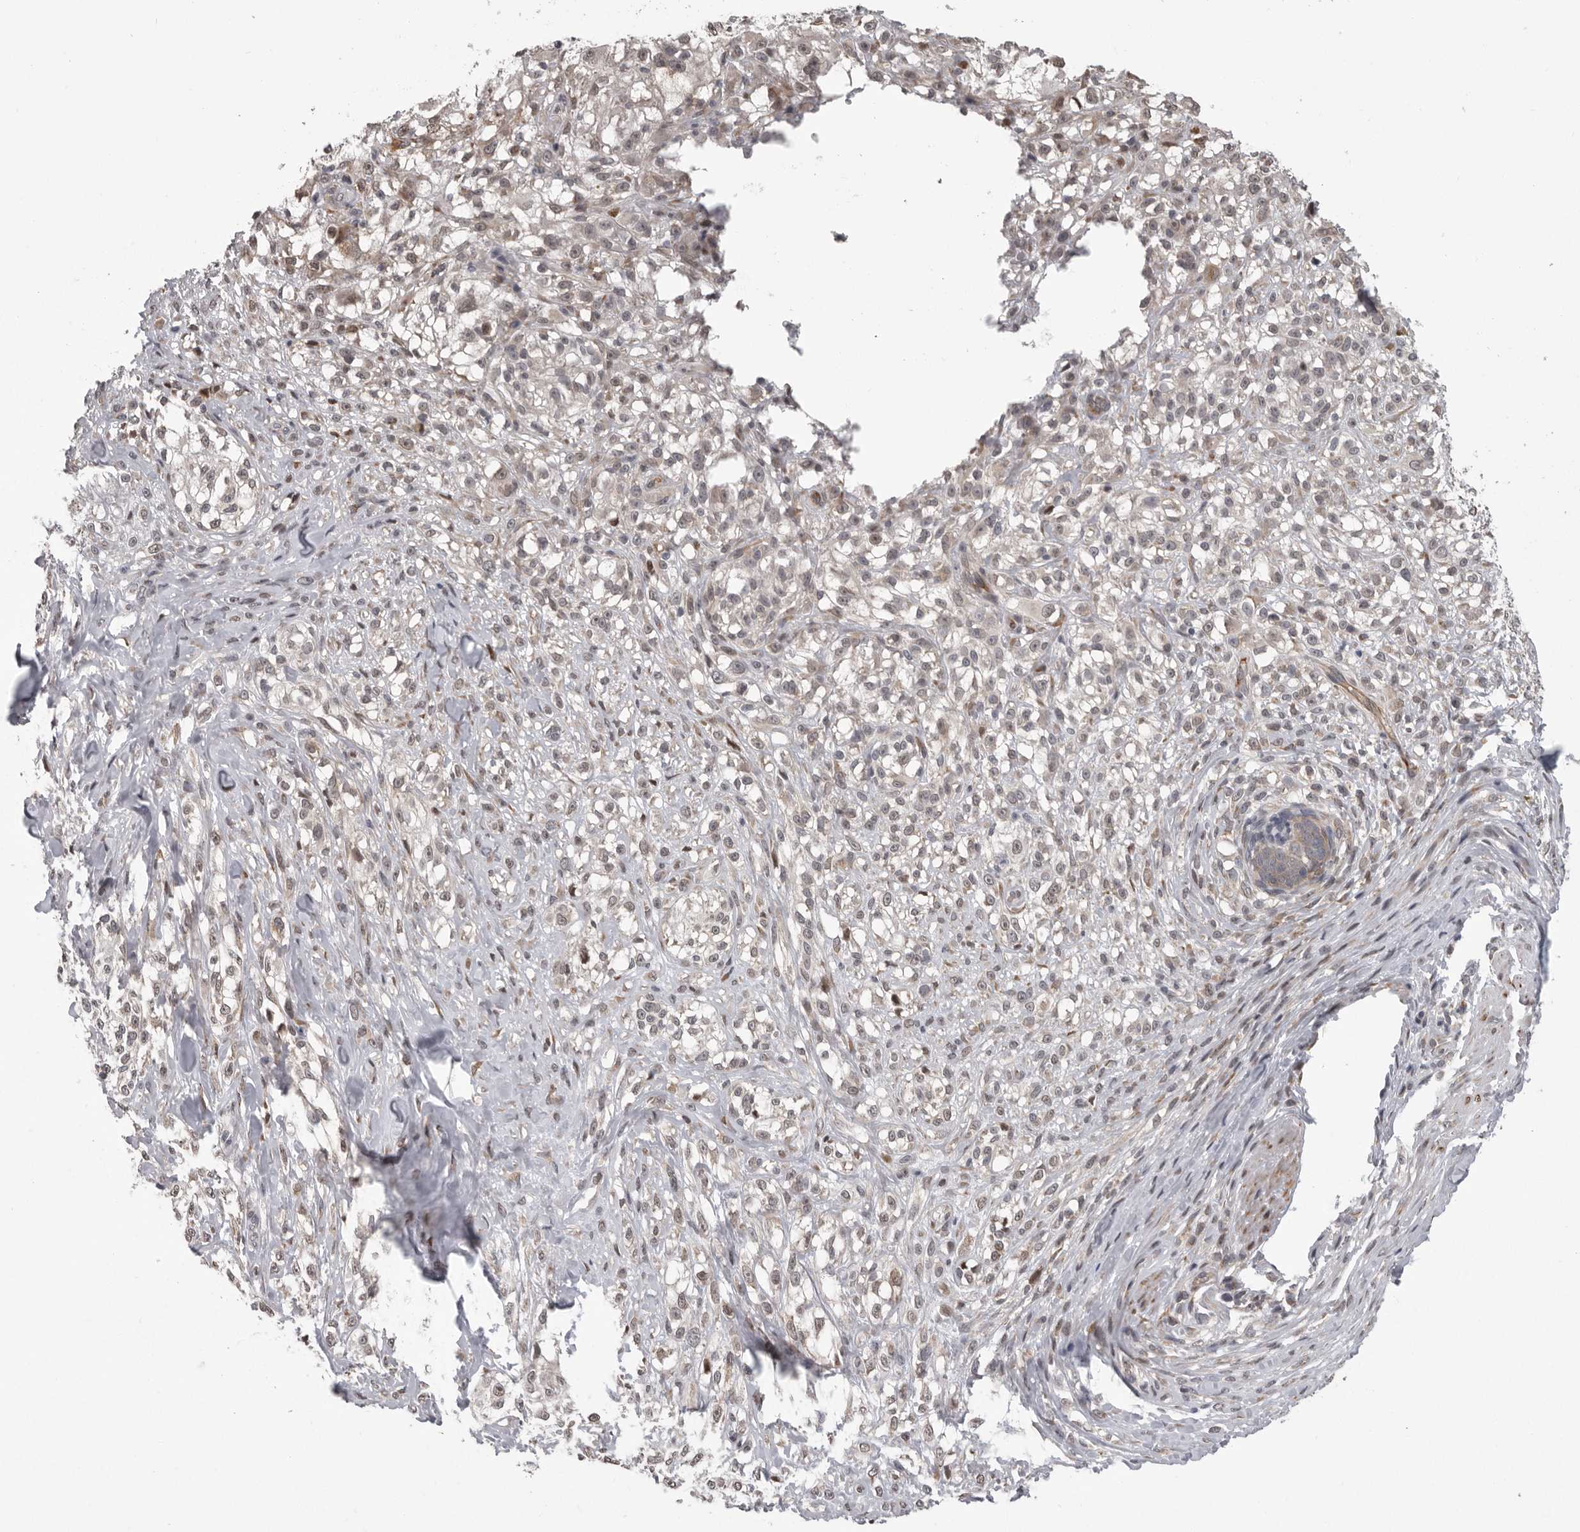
{"staining": {"intensity": "negative", "quantity": "none", "location": "none"}, "tissue": "melanoma", "cell_type": "Tumor cells", "image_type": "cancer", "snomed": [{"axis": "morphology", "description": "Malignant melanoma, NOS"}, {"axis": "topography", "description": "Skin of head"}], "caption": "There is no significant expression in tumor cells of melanoma.", "gene": "RALGPS2", "patient": {"sex": "male", "age": 83}}